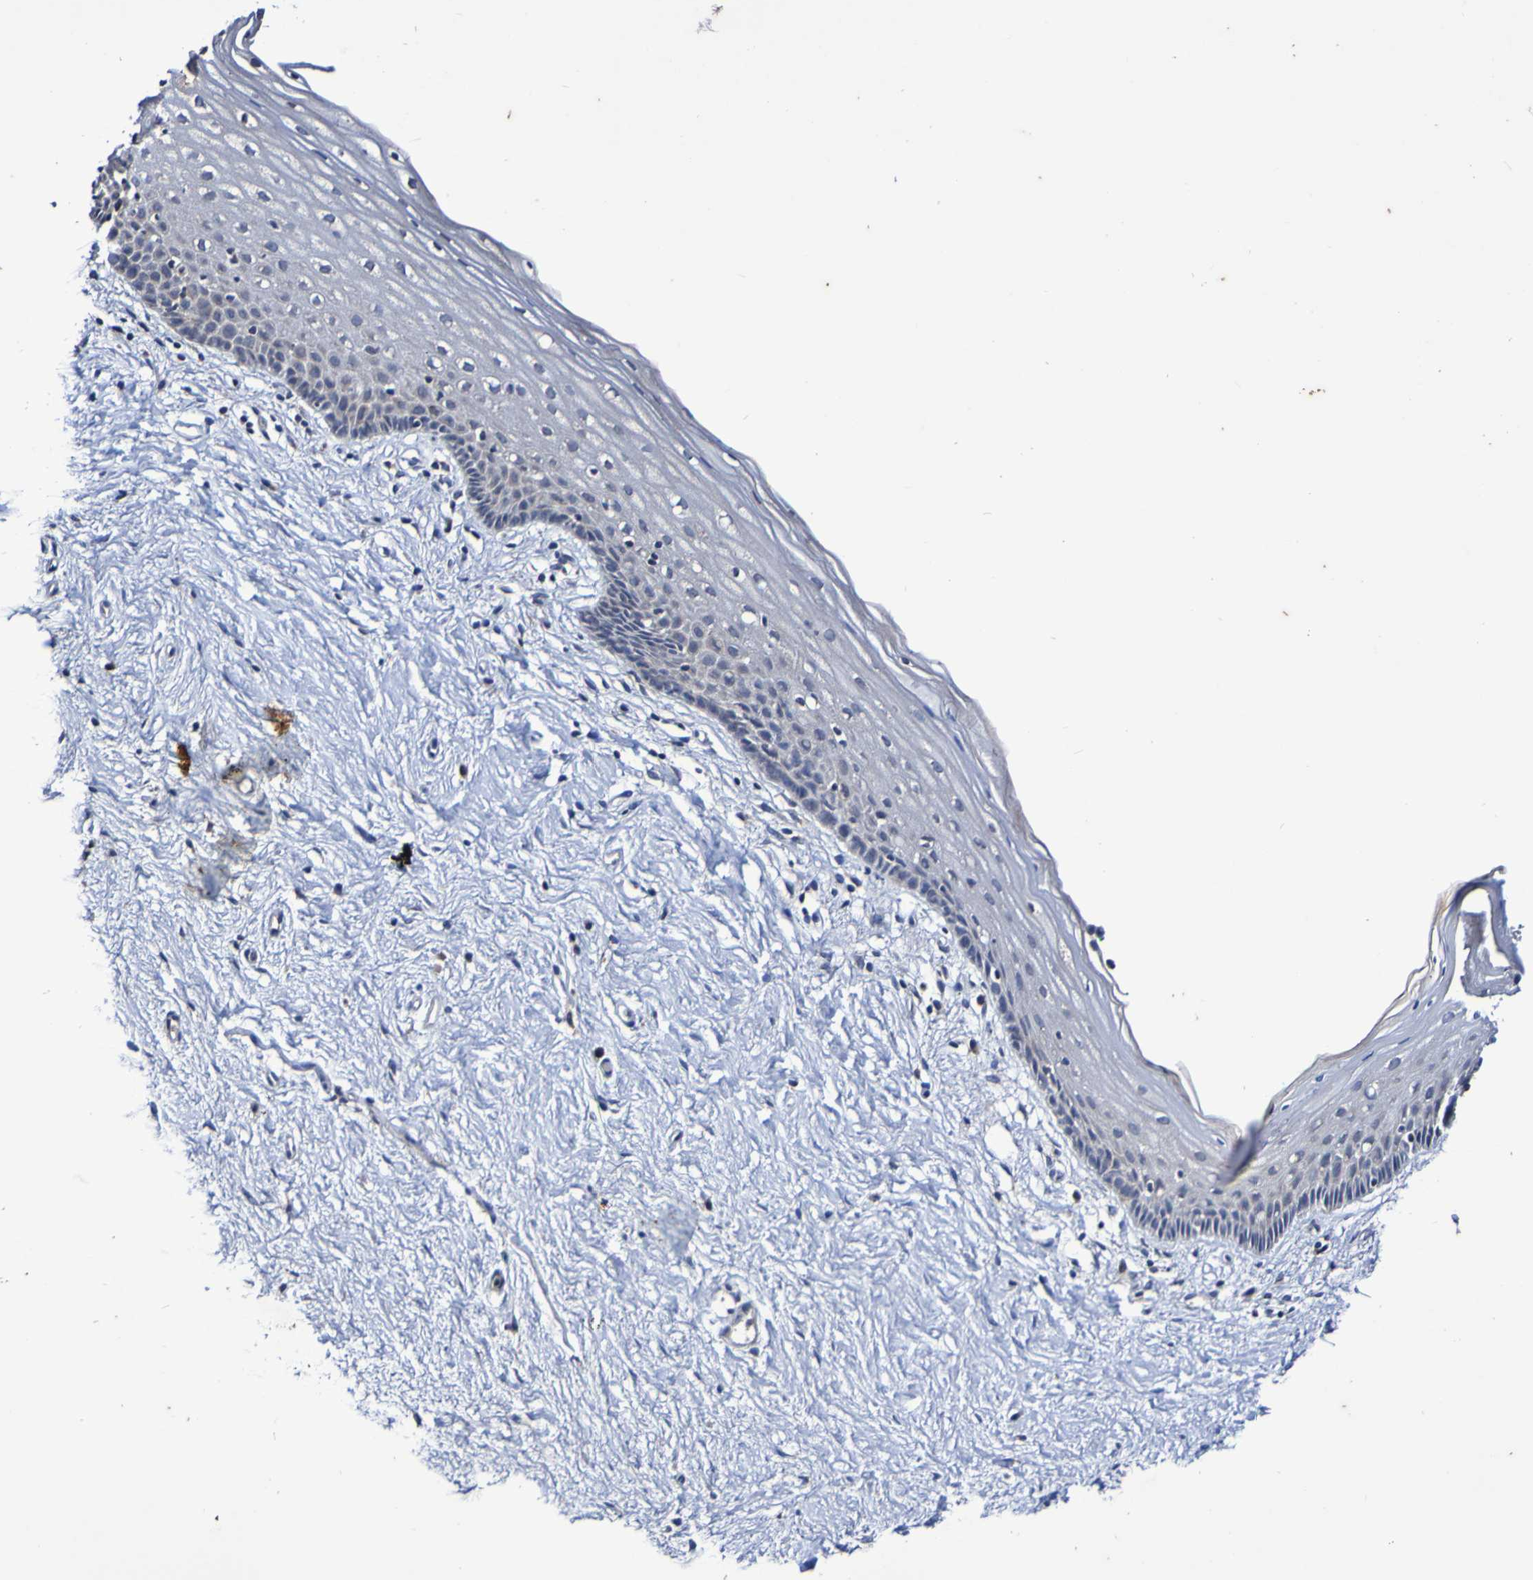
{"staining": {"intensity": "negative", "quantity": "none", "location": "none"}, "tissue": "vagina", "cell_type": "Squamous epithelial cells", "image_type": "normal", "snomed": [{"axis": "morphology", "description": "Normal tissue, NOS"}, {"axis": "topography", "description": "Vagina"}], "caption": "Vagina was stained to show a protein in brown. There is no significant positivity in squamous epithelial cells. (Immunohistochemistry (ihc), brightfield microscopy, high magnification).", "gene": "PTP4A2", "patient": {"sex": "female", "age": 44}}